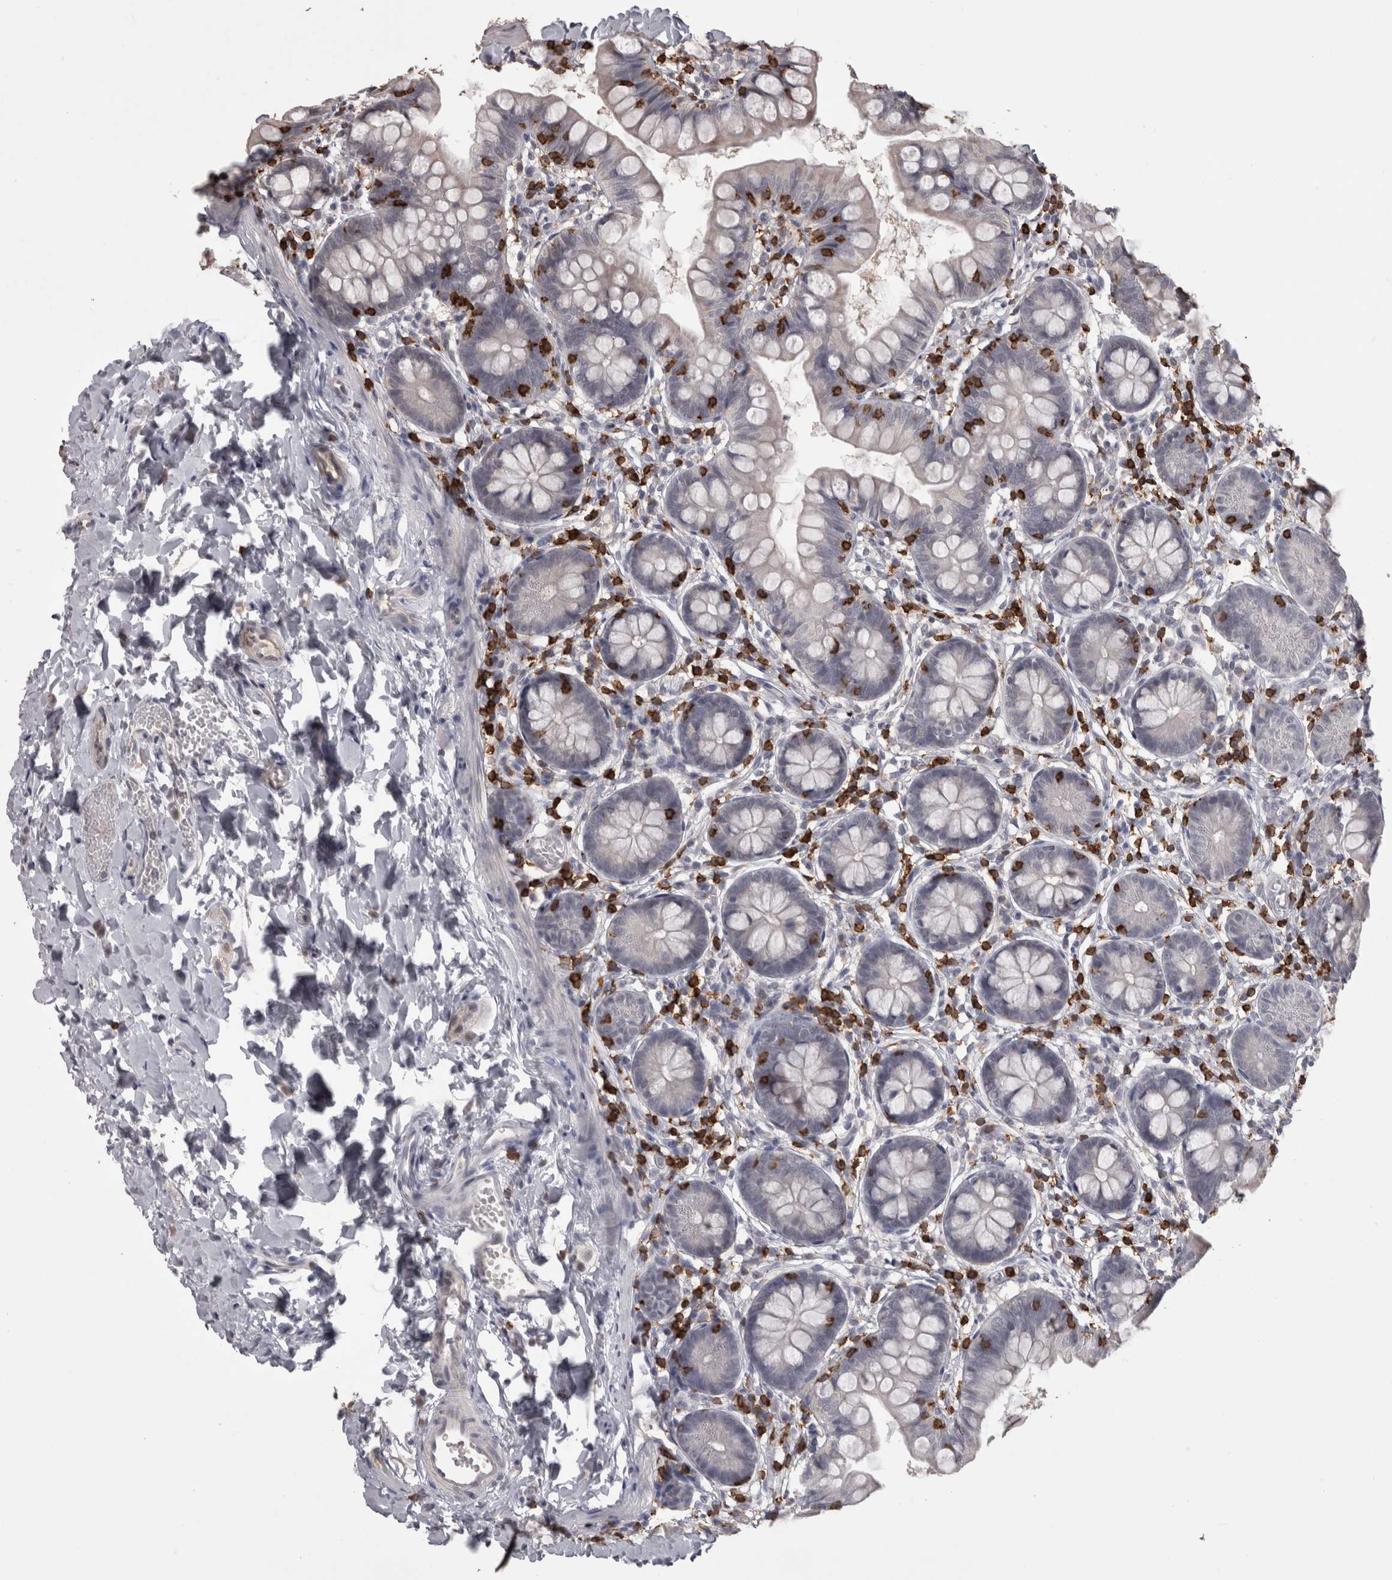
{"staining": {"intensity": "negative", "quantity": "none", "location": "none"}, "tissue": "small intestine", "cell_type": "Glandular cells", "image_type": "normal", "snomed": [{"axis": "morphology", "description": "Normal tissue, NOS"}, {"axis": "topography", "description": "Small intestine"}], "caption": "This is a histopathology image of immunohistochemistry staining of benign small intestine, which shows no positivity in glandular cells.", "gene": "SKAP1", "patient": {"sex": "male", "age": 7}}